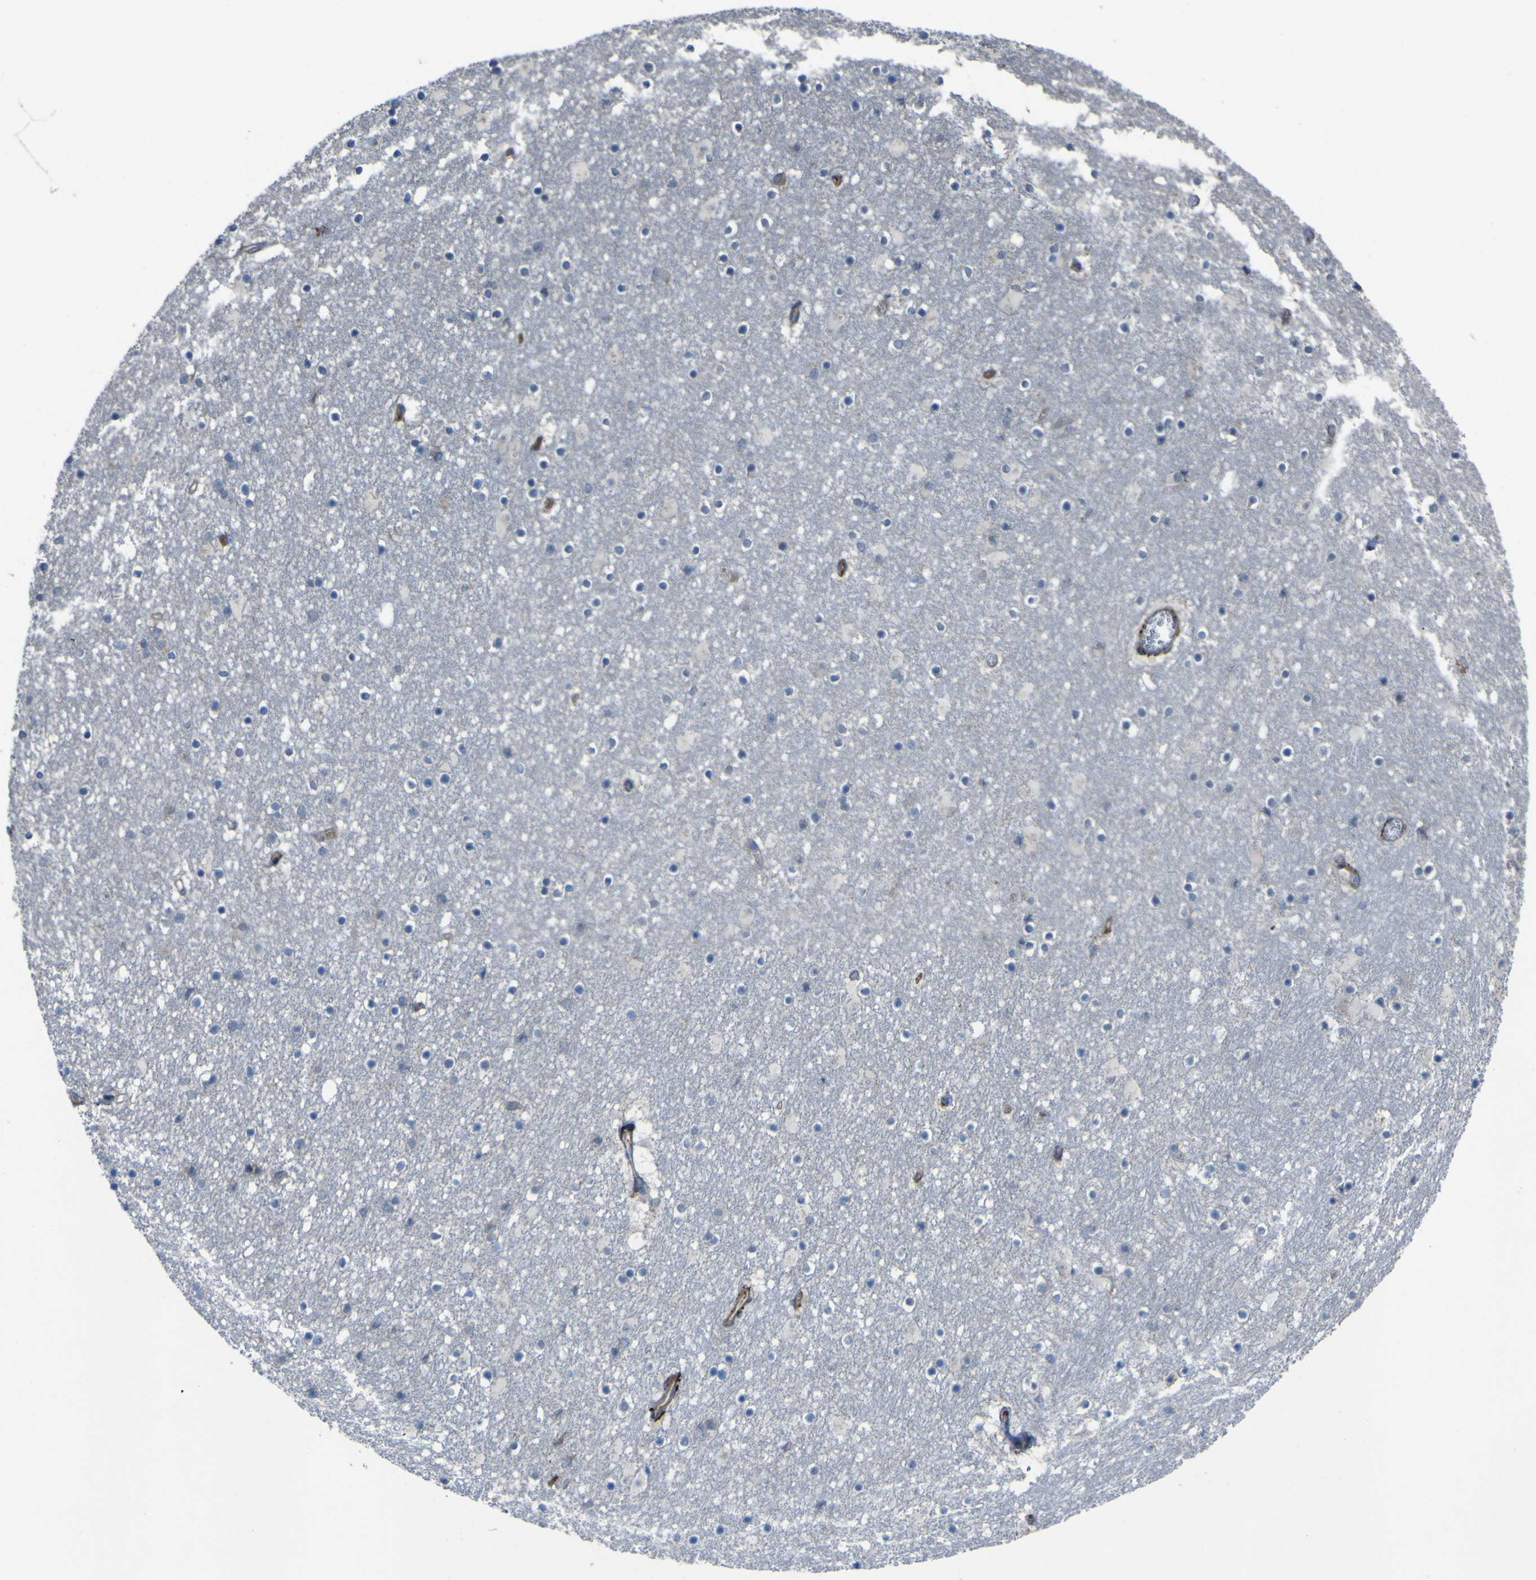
{"staining": {"intensity": "moderate", "quantity": "<25%", "location": "cytoplasmic/membranous"}, "tissue": "caudate", "cell_type": "Glial cells", "image_type": "normal", "snomed": [{"axis": "morphology", "description": "Normal tissue, NOS"}, {"axis": "topography", "description": "Lateral ventricle wall"}], "caption": "Unremarkable caudate was stained to show a protein in brown. There is low levels of moderate cytoplasmic/membranous expression in approximately <25% of glial cells. The staining was performed using DAB to visualize the protein expression in brown, while the nuclei were stained in blue with hematoxylin (Magnification: 20x).", "gene": "GPLD1", "patient": {"sex": "male", "age": 45}}